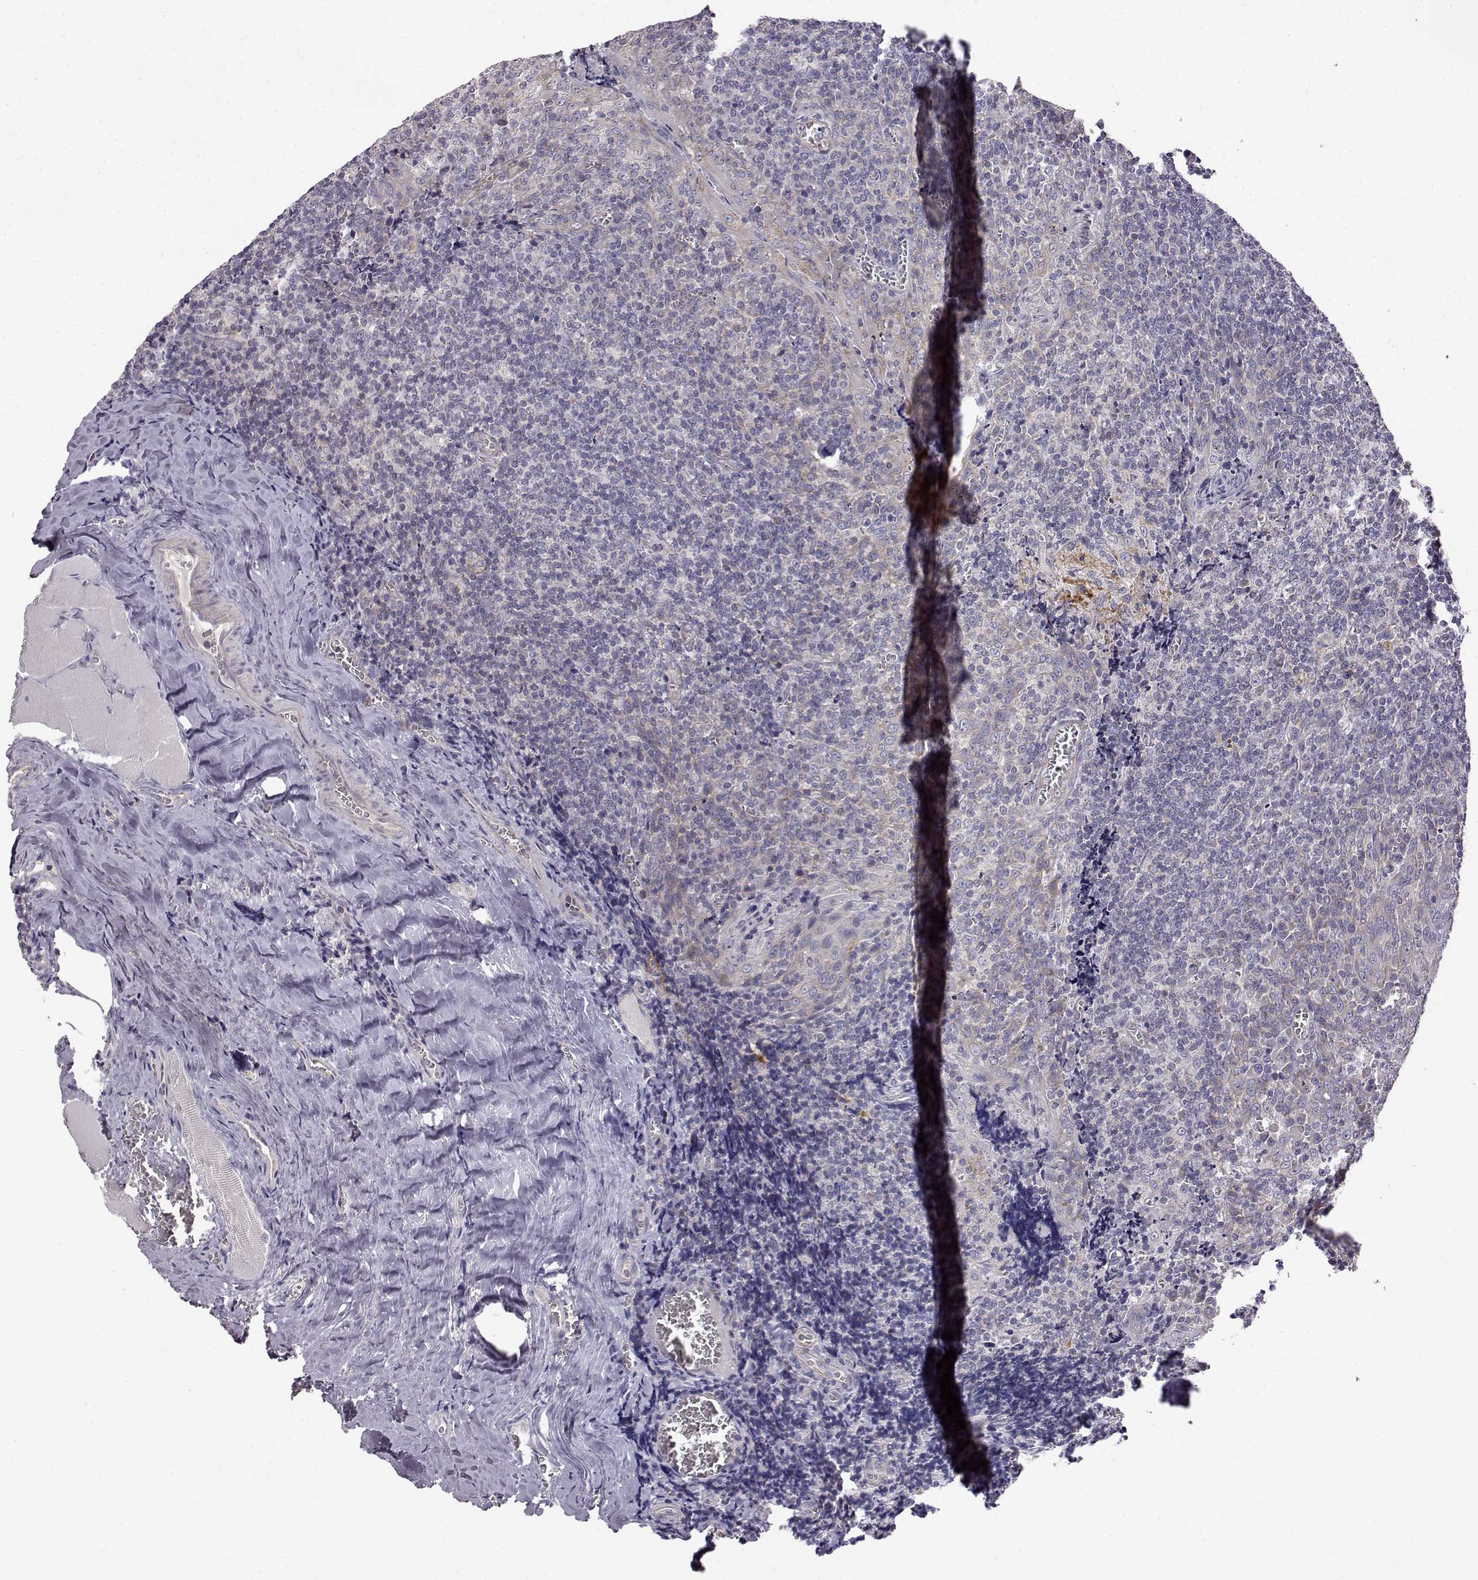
{"staining": {"intensity": "moderate", "quantity": "<25%", "location": "cytoplasmic/membranous"}, "tissue": "tonsil", "cell_type": "Germinal center cells", "image_type": "normal", "snomed": [{"axis": "morphology", "description": "Normal tissue, NOS"}, {"axis": "morphology", "description": "Inflammation, NOS"}, {"axis": "topography", "description": "Tonsil"}], "caption": "Tonsil stained with DAB (3,3'-diaminobenzidine) immunohistochemistry (IHC) exhibits low levels of moderate cytoplasmic/membranous staining in approximately <25% of germinal center cells. Using DAB (3,3'-diaminobenzidine) (brown) and hematoxylin (blue) stains, captured at high magnification using brightfield microscopy.", "gene": "DDC", "patient": {"sex": "female", "age": 31}}